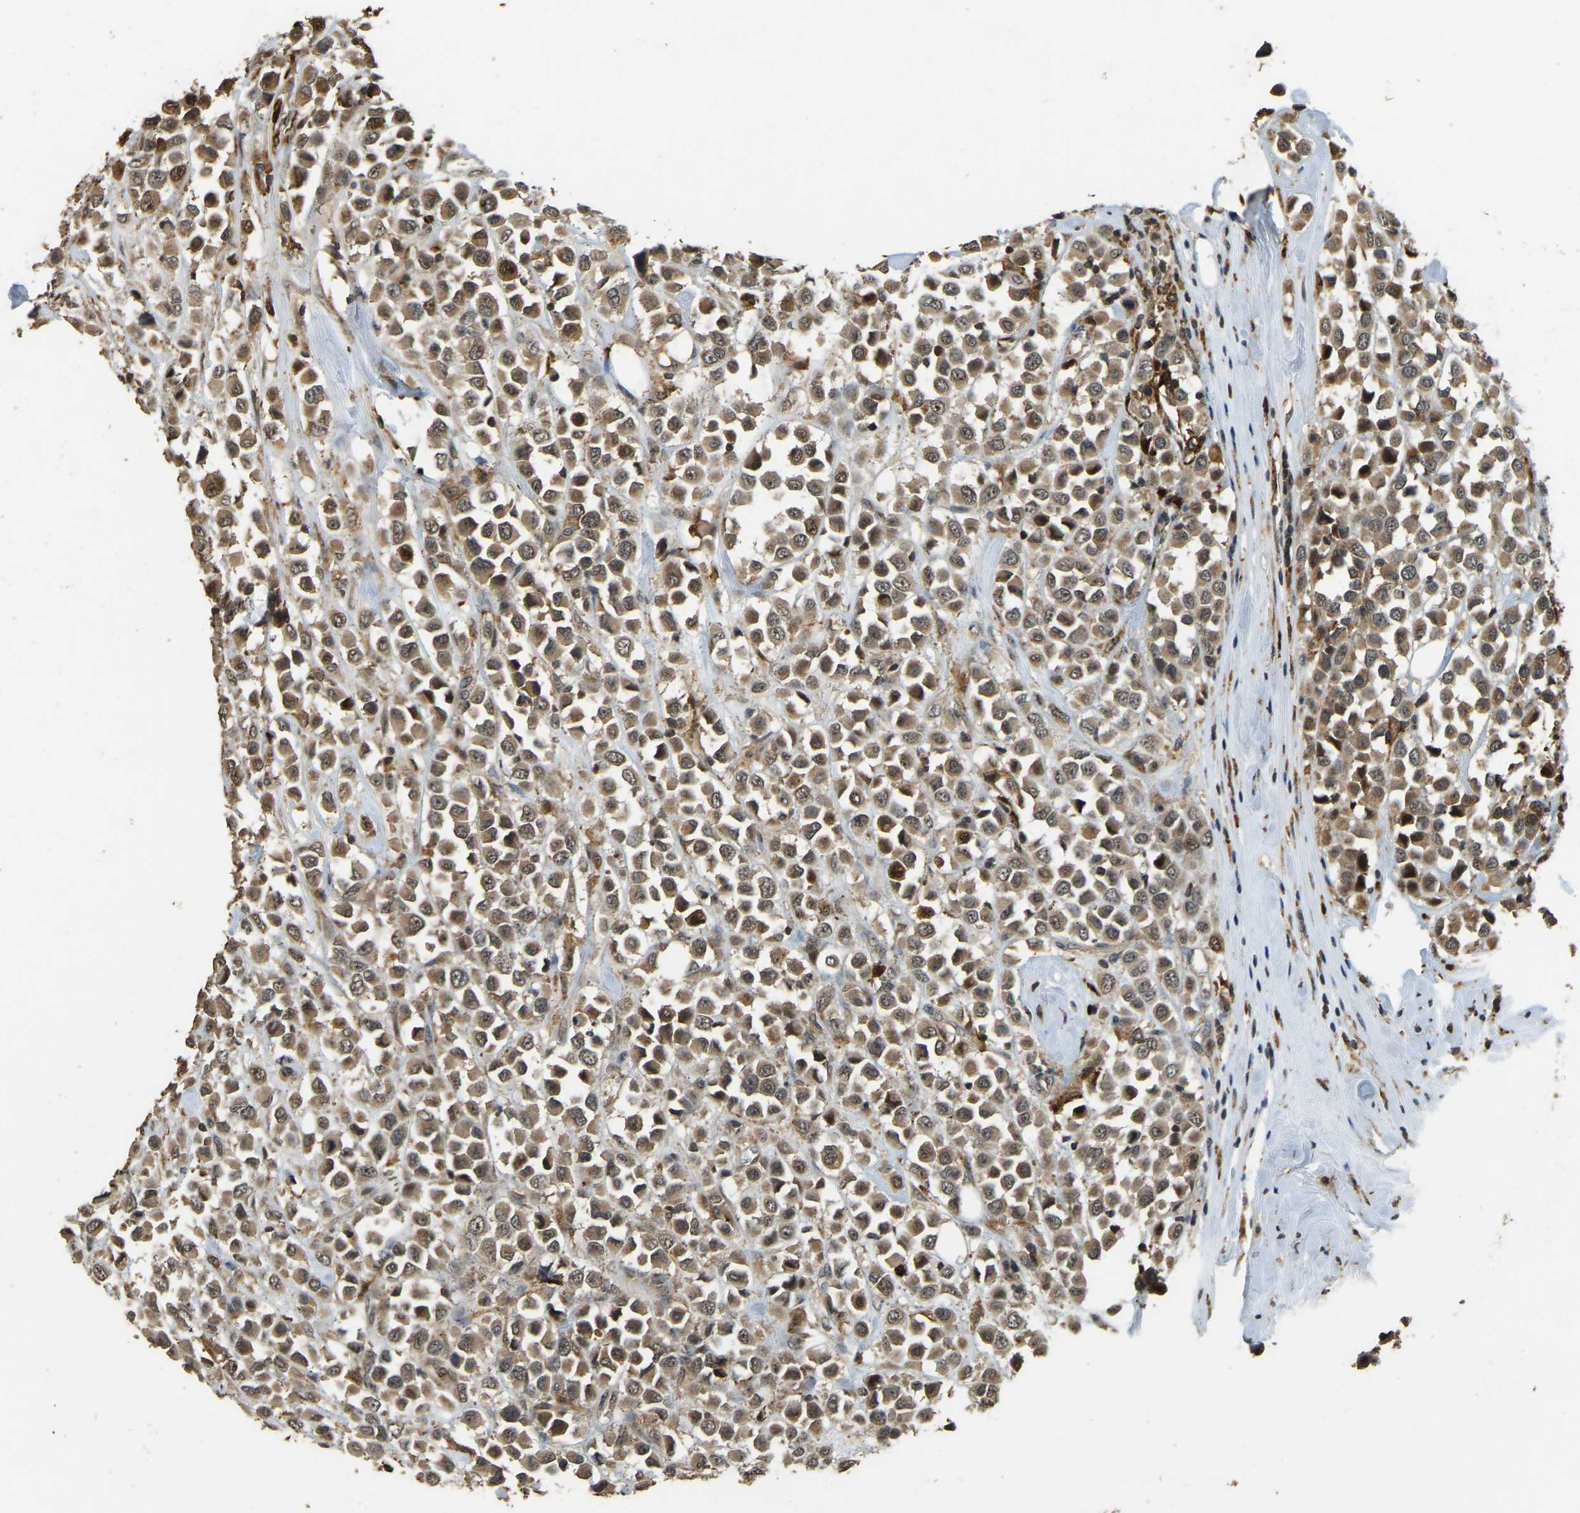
{"staining": {"intensity": "moderate", "quantity": ">75%", "location": "cytoplasmic/membranous"}, "tissue": "breast cancer", "cell_type": "Tumor cells", "image_type": "cancer", "snomed": [{"axis": "morphology", "description": "Duct carcinoma"}, {"axis": "topography", "description": "Breast"}], "caption": "A micrograph showing moderate cytoplasmic/membranous positivity in about >75% of tumor cells in breast cancer, as visualized by brown immunohistochemical staining.", "gene": "RNF141", "patient": {"sex": "female", "age": 61}}